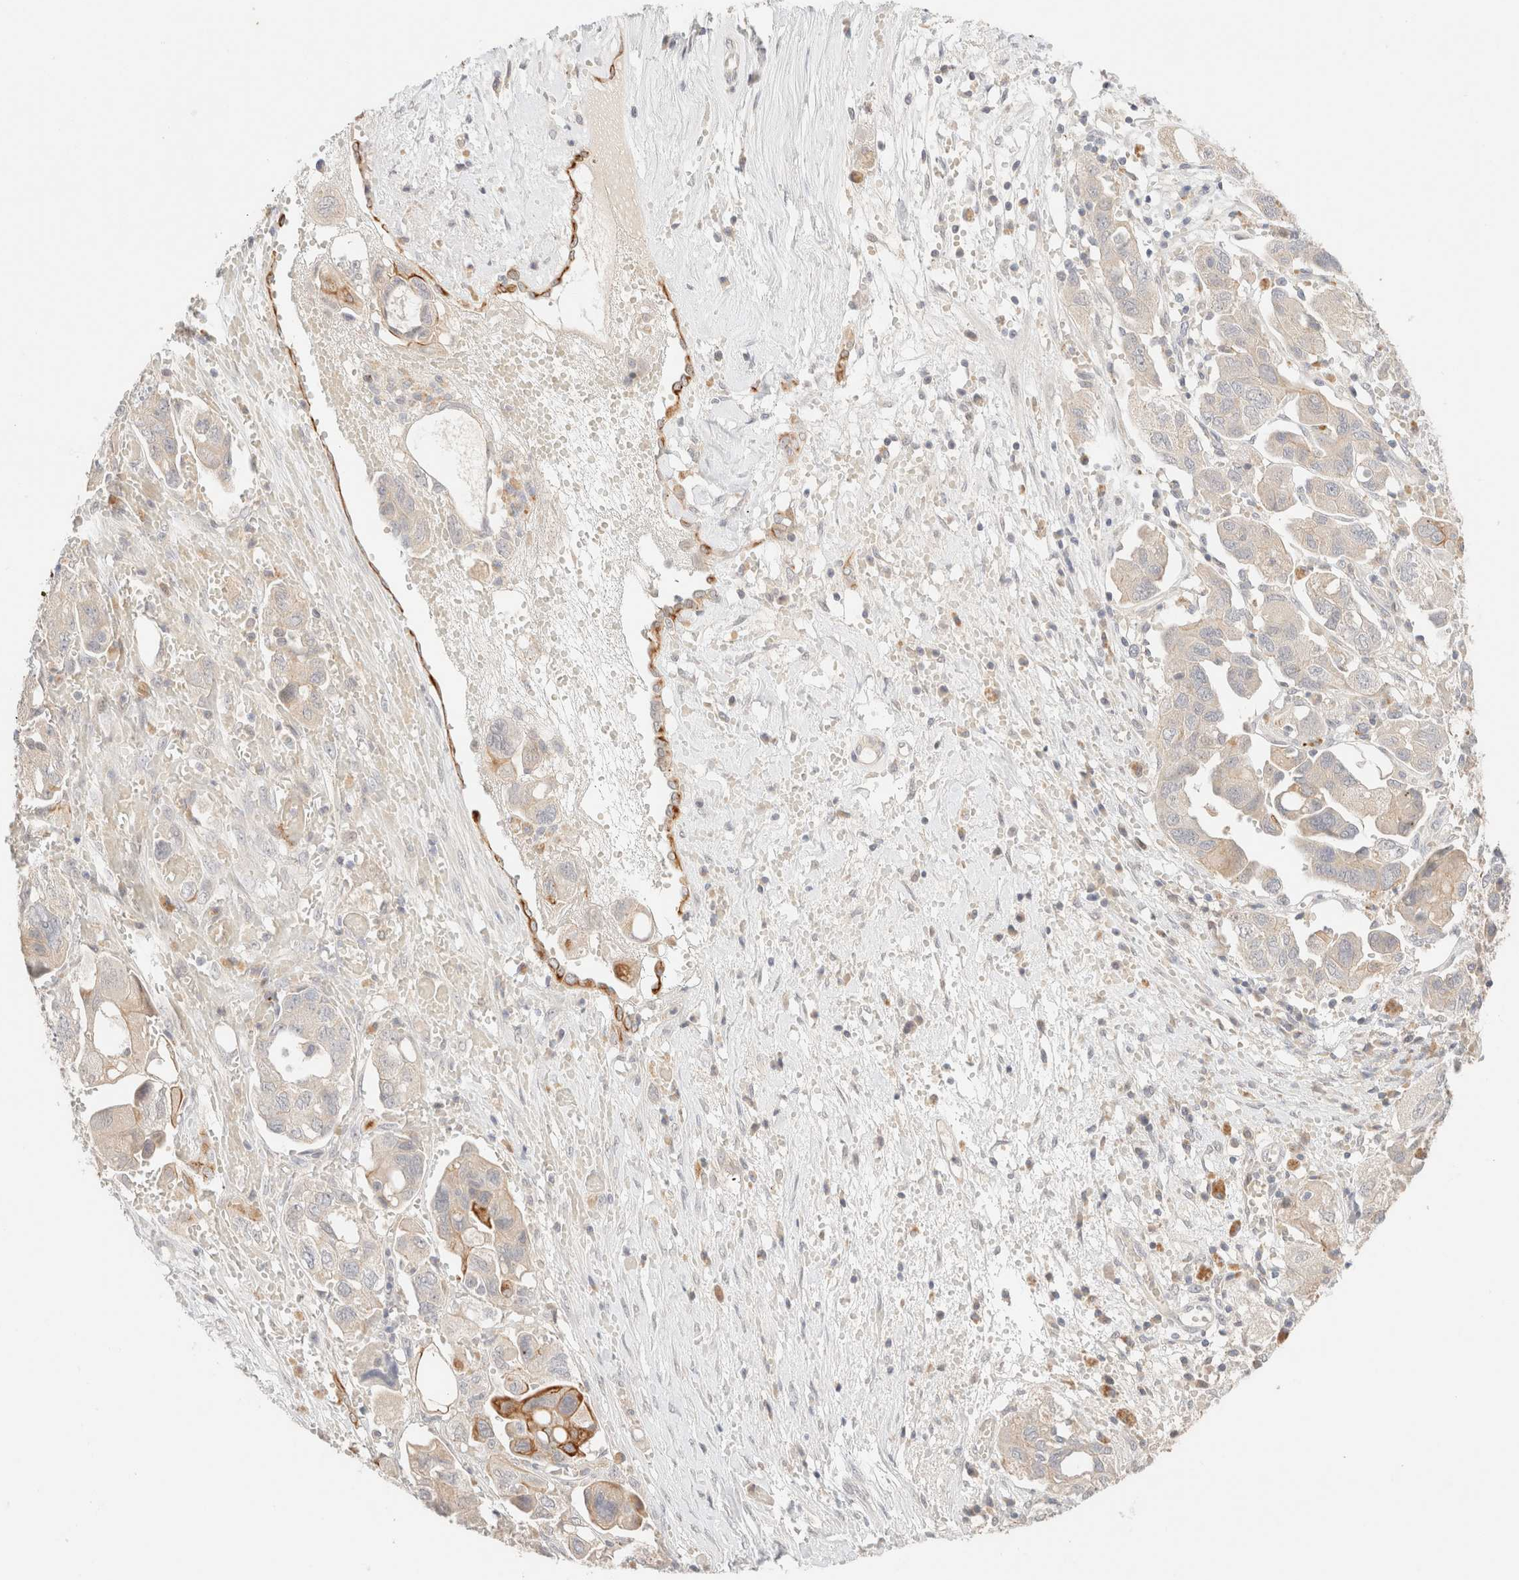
{"staining": {"intensity": "moderate", "quantity": "<25%", "location": "cytoplasmic/membranous"}, "tissue": "ovarian cancer", "cell_type": "Tumor cells", "image_type": "cancer", "snomed": [{"axis": "morphology", "description": "Carcinoma, NOS"}, {"axis": "morphology", "description": "Cystadenocarcinoma, serous, NOS"}, {"axis": "topography", "description": "Ovary"}], "caption": "Brown immunohistochemical staining in human ovarian carcinoma reveals moderate cytoplasmic/membranous positivity in approximately <25% of tumor cells.", "gene": "SGSM2", "patient": {"sex": "female", "age": 69}}